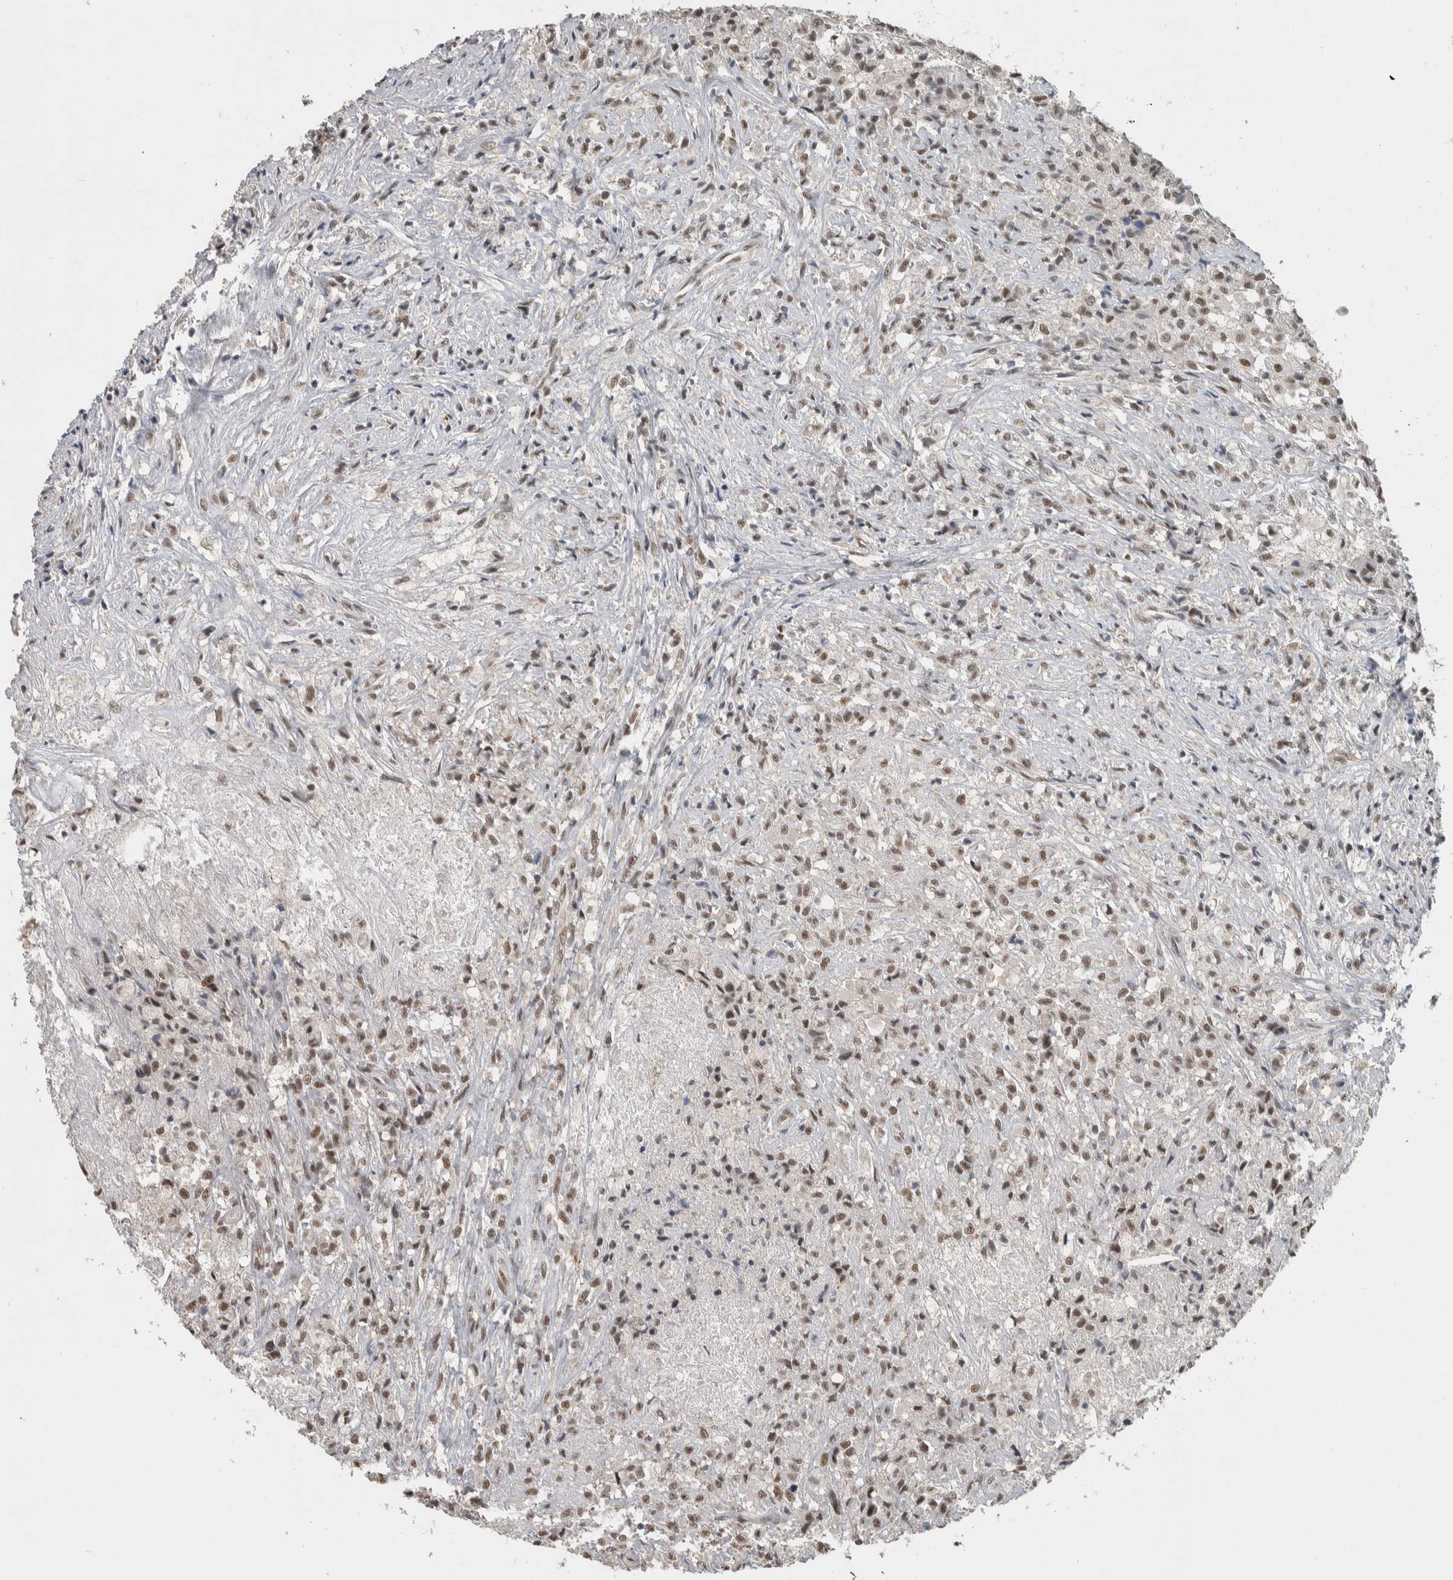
{"staining": {"intensity": "moderate", "quantity": ">75%", "location": "nuclear"}, "tissue": "testis cancer", "cell_type": "Tumor cells", "image_type": "cancer", "snomed": [{"axis": "morphology", "description": "Carcinoma, Embryonal, NOS"}, {"axis": "topography", "description": "Testis"}], "caption": "This image reveals immunohistochemistry (IHC) staining of embryonal carcinoma (testis), with medium moderate nuclear positivity in approximately >75% of tumor cells.", "gene": "DDX42", "patient": {"sex": "male", "age": 2}}